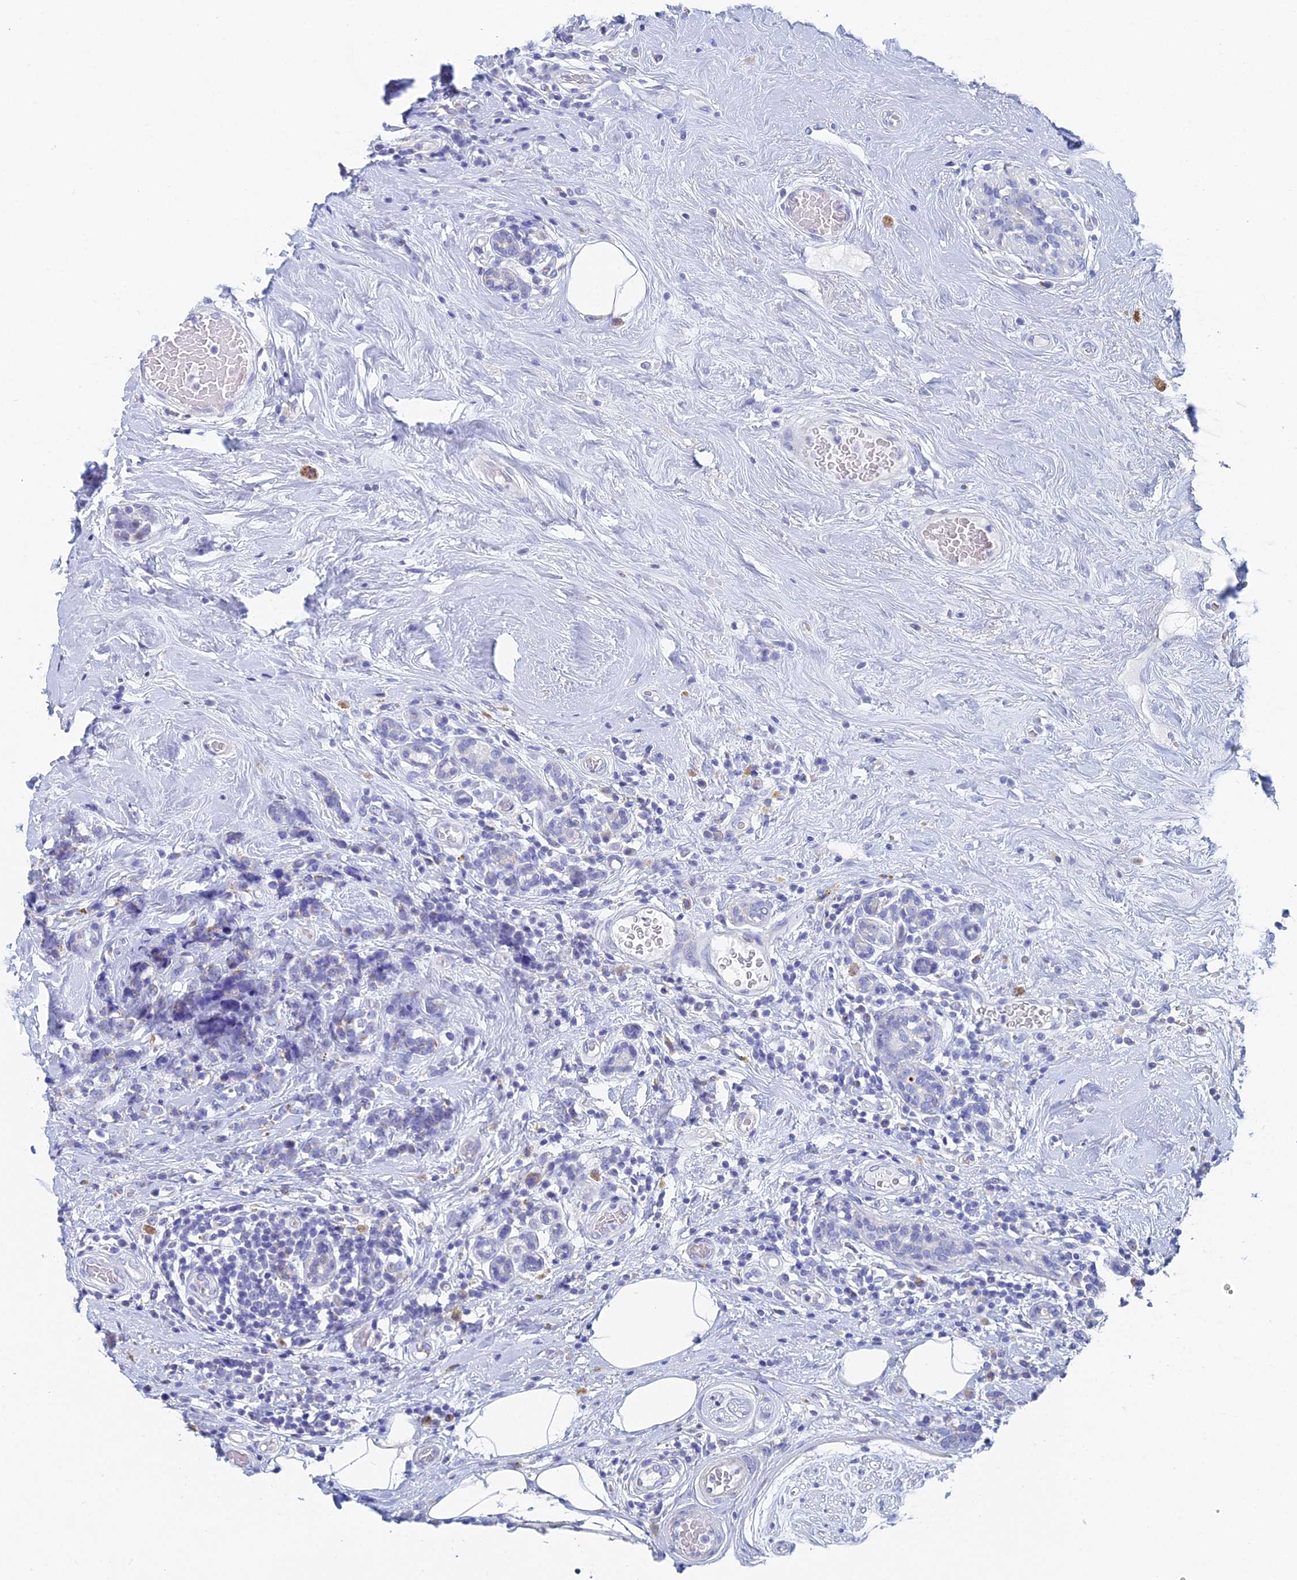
{"staining": {"intensity": "negative", "quantity": "none", "location": "none"}, "tissue": "breast cancer", "cell_type": "Tumor cells", "image_type": "cancer", "snomed": [{"axis": "morphology", "description": "Lobular carcinoma"}, {"axis": "topography", "description": "Breast"}], "caption": "High power microscopy photomicrograph of an immunohistochemistry (IHC) histopathology image of lobular carcinoma (breast), revealing no significant expression in tumor cells. The staining was performed using DAB (3,3'-diaminobenzidine) to visualize the protein expression in brown, while the nuclei were stained in blue with hematoxylin (Magnification: 20x).", "gene": "ACSM1", "patient": {"sex": "female", "age": 58}}